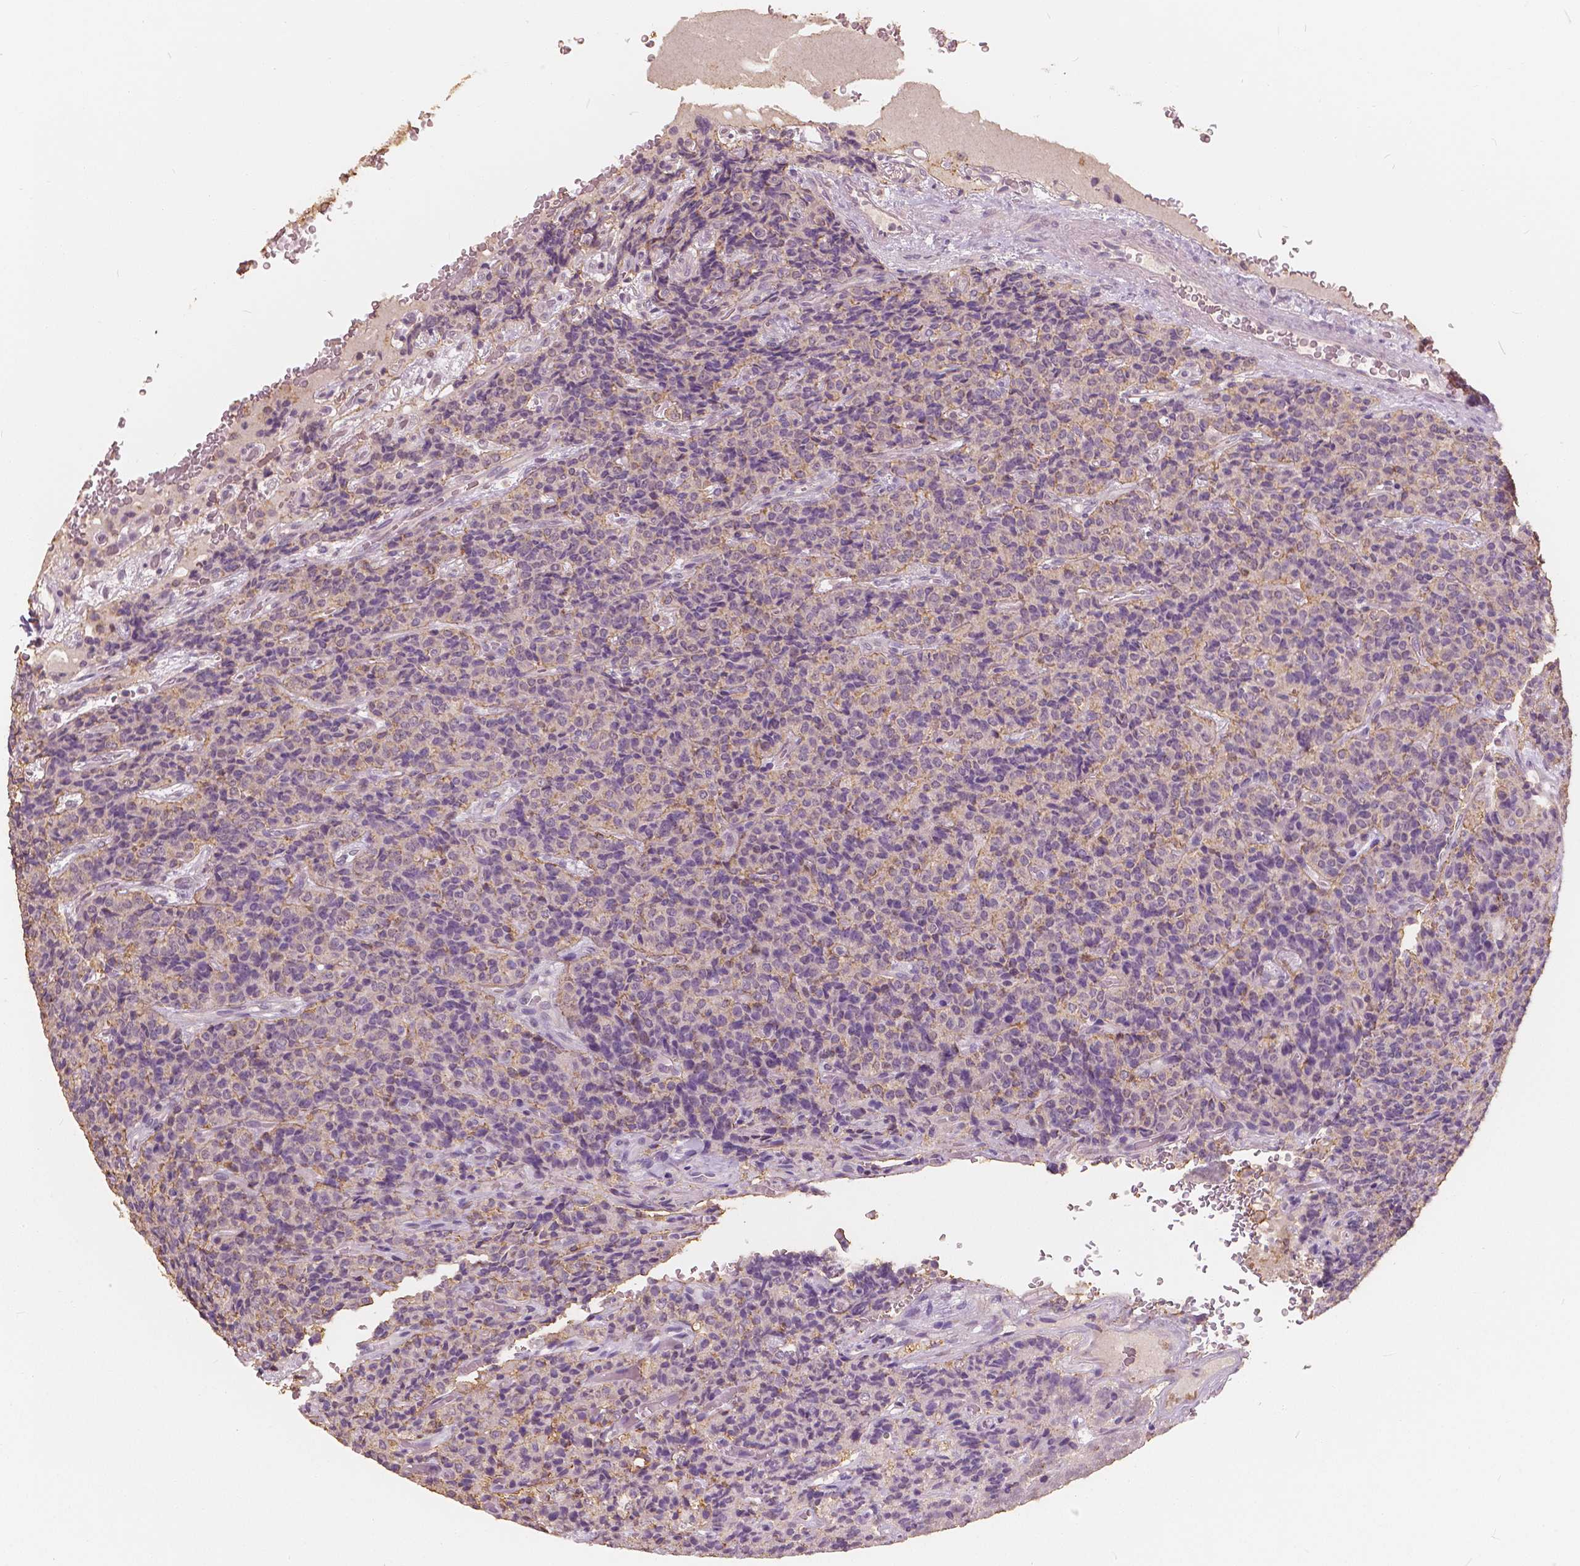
{"staining": {"intensity": "moderate", "quantity": "<25%", "location": "cytoplasmic/membranous"}, "tissue": "carcinoid", "cell_type": "Tumor cells", "image_type": "cancer", "snomed": [{"axis": "morphology", "description": "Carcinoid, malignant, NOS"}, {"axis": "topography", "description": "Pancreas"}], "caption": "Immunohistochemical staining of human malignant carcinoid exhibits low levels of moderate cytoplasmic/membranous staining in about <25% of tumor cells. (IHC, brightfield microscopy, high magnification).", "gene": "SAT2", "patient": {"sex": "male", "age": 36}}